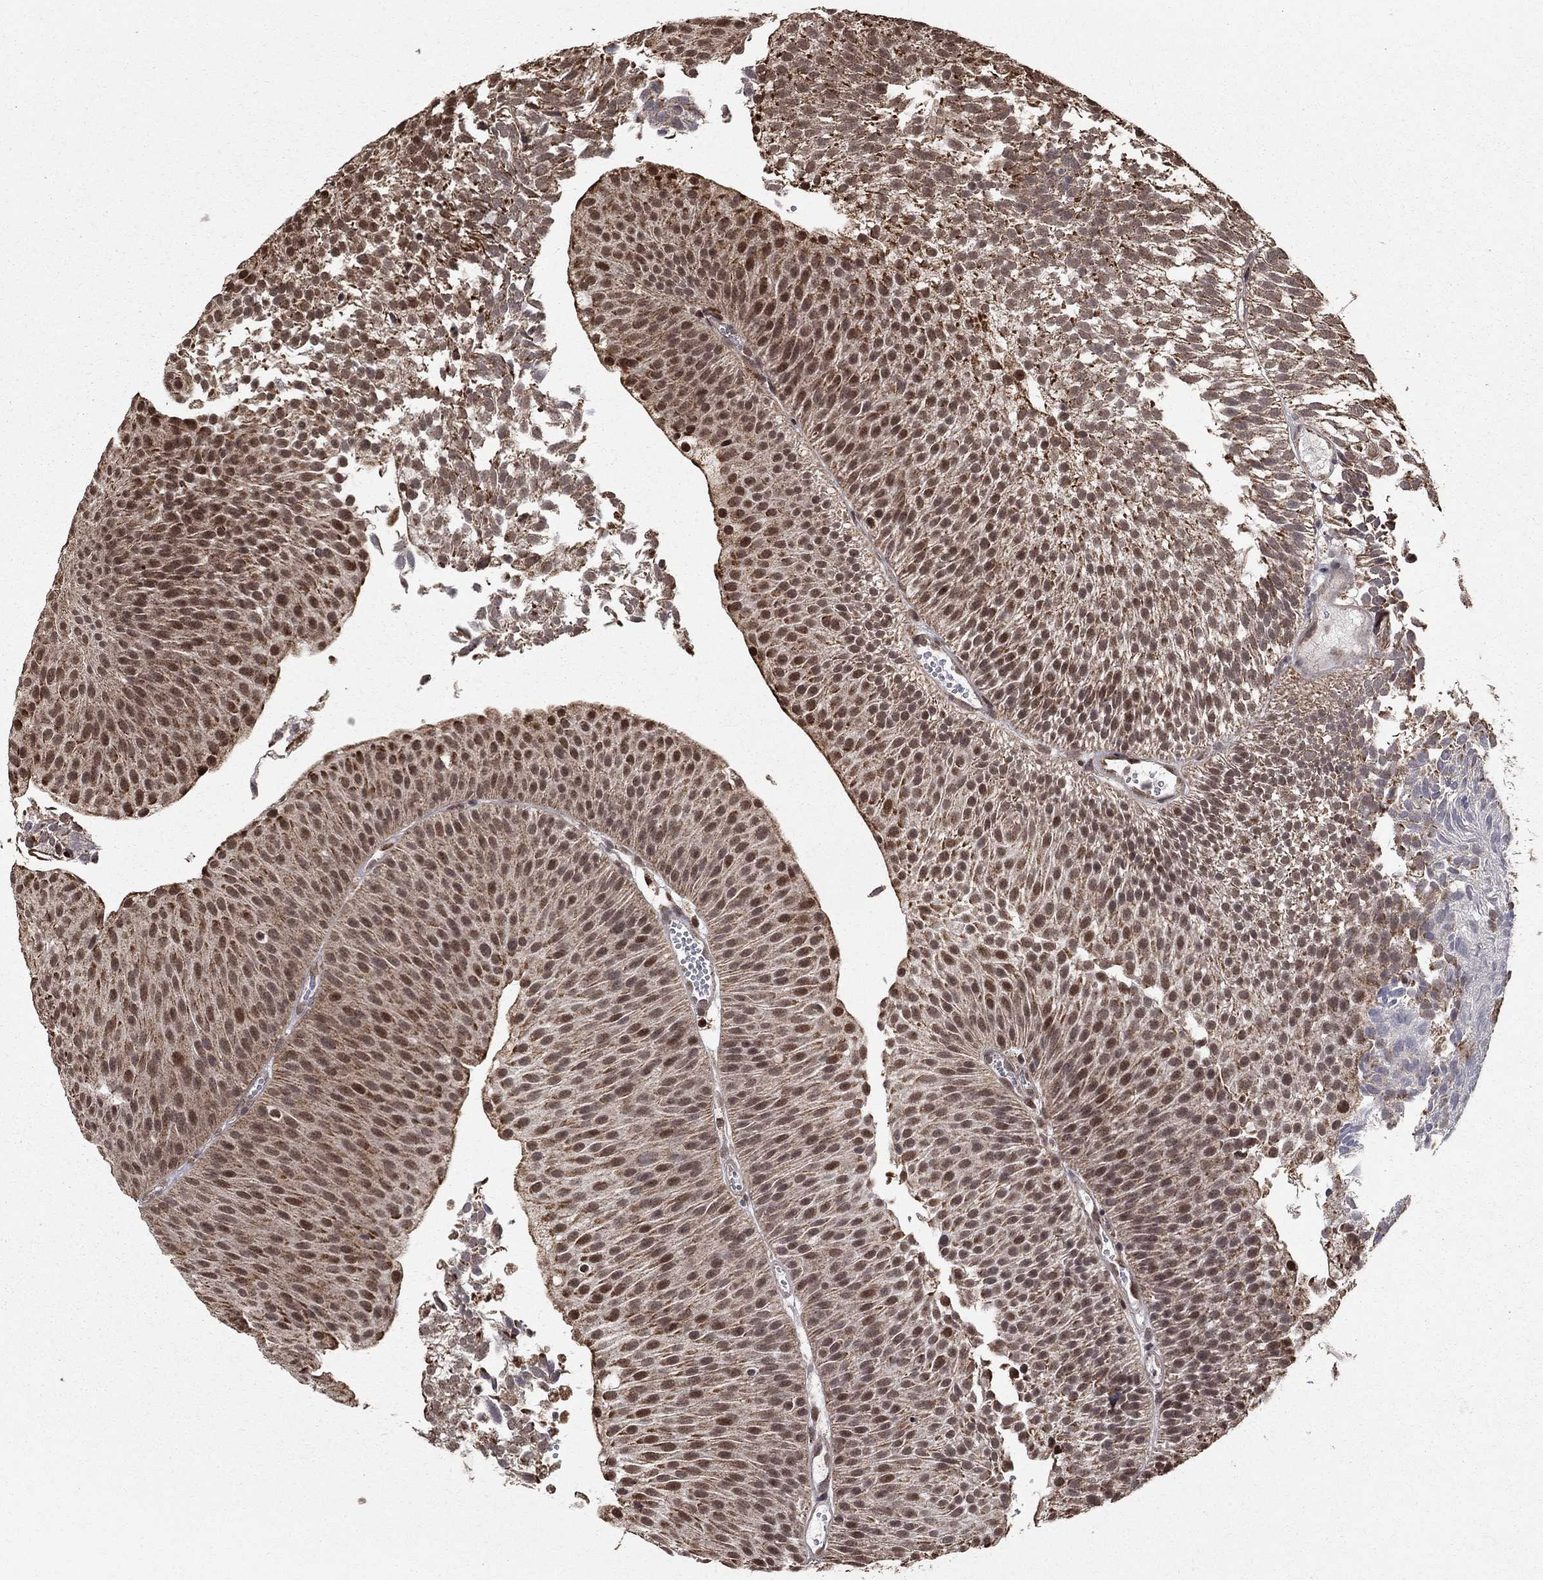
{"staining": {"intensity": "moderate", "quantity": "<25%", "location": "nuclear"}, "tissue": "urothelial cancer", "cell_type": "Tumor cells", "image_type": "cancer", "snomed": [{"axis": "morphology", "description": "Urothelial carcinoma, Low grade"}, {"axis": "topography", "description": "Urinary bladder"}], "caption": "A micrograph of low-grade urothelial carcinoma stained for a protein shows moderate nuclear brown staining in tumor cells. Nuclei are stained in blue.", "gene": "ACOT13", "patient": {"sex": "male", "age": 65}}